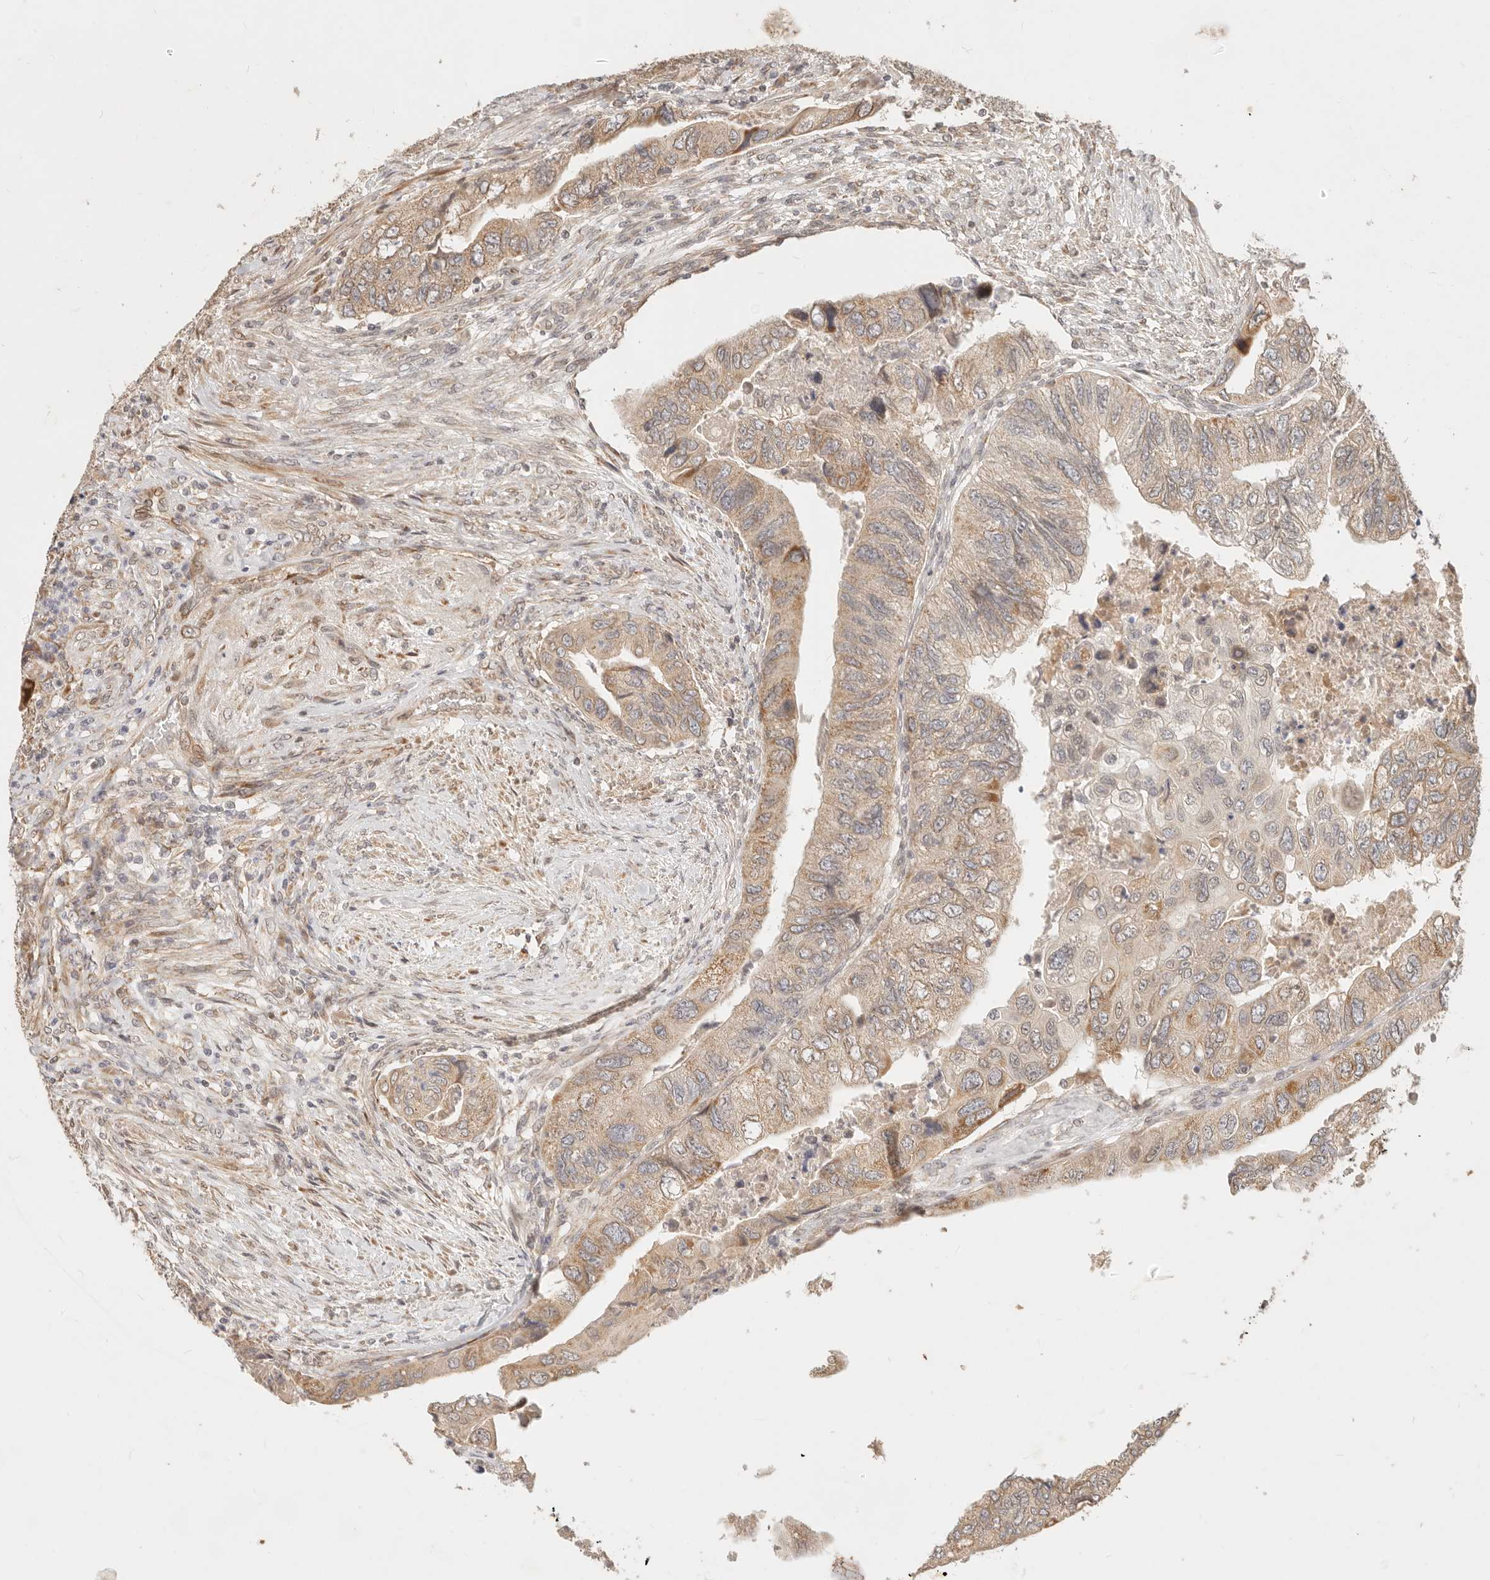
{"staining": {"intensity": "moderate", "quantity": ">75%", "location": "cytoplasmic/membranous"}, "tissue": "colorectal cancer", "cell_type": "Tumor cells", "image_type": "cancer", "snomed": [{"axis": "morphology", "description": "Adenocarcinoma, NOS"}, {"axis": "topography", "description": "Rectum"}], "caption": "Moderate cytoplasmic/membranous protein positivity is identified in approximately >75% of tumor cells in colorectal cancer (adenocarcinoma).", "gene": "TIMM17A", "patient": {"sex": "male", "age": 63}}